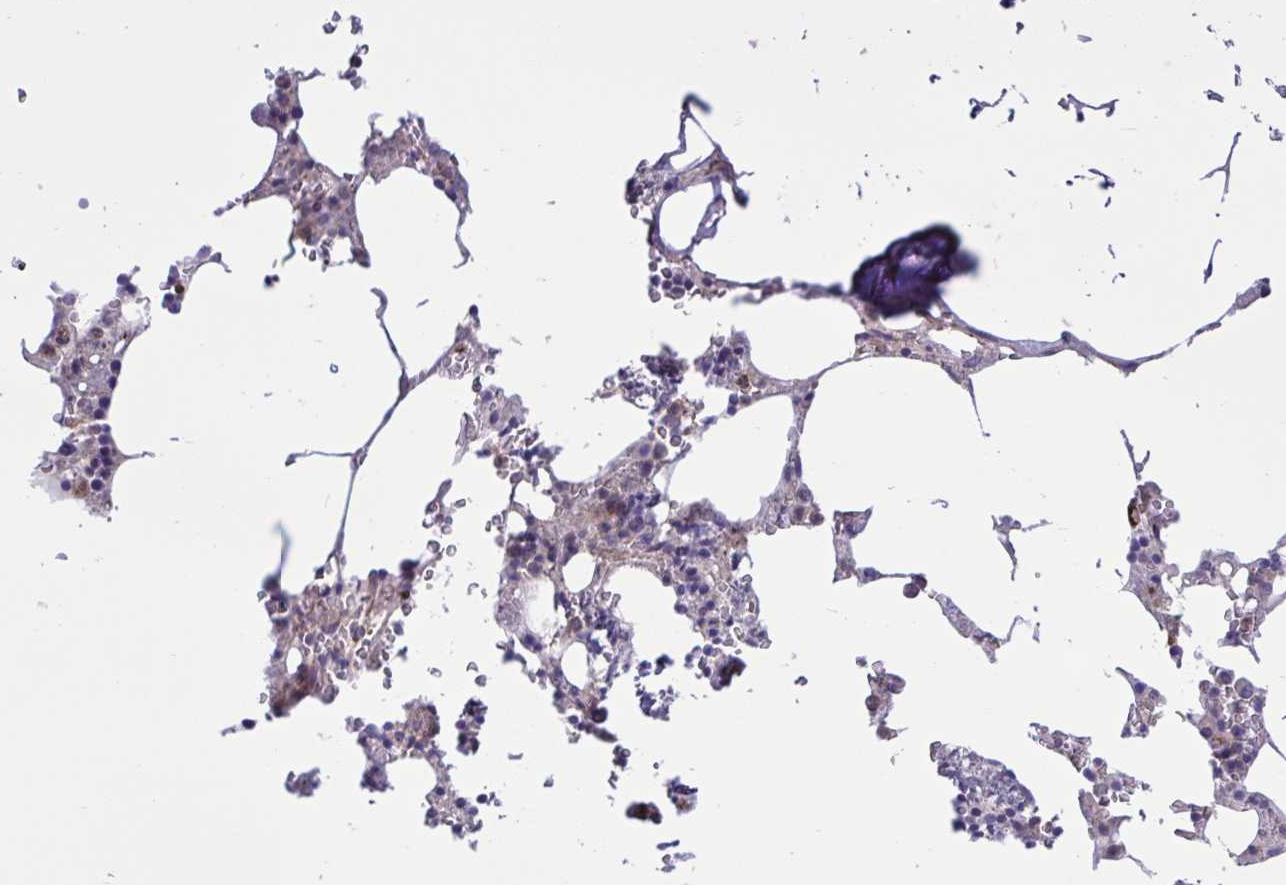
{"staining": {"intensity": "moderate", "quantity": "<25%", "location": "cytoplasmic/membranous"}, "tissue": "bone marrow", "cell_type": "Hematopoietic cells", "image_type": "normal", "snomed": [{"axis": "morphology", "description": "Normal tissue, NOS"}, {"axis": "topography", "description": "Bone marrow"}], "caption": "A photomicrograph of bone marrow stained for a protein displays moderate cytoplasmic/membranous brown staining in hematopoietic cells. (brown staining indicates protein expression, while blue staining denotes nuclei).", "gene": "CD101", "patient": {"sex": "male", "age": 54}}